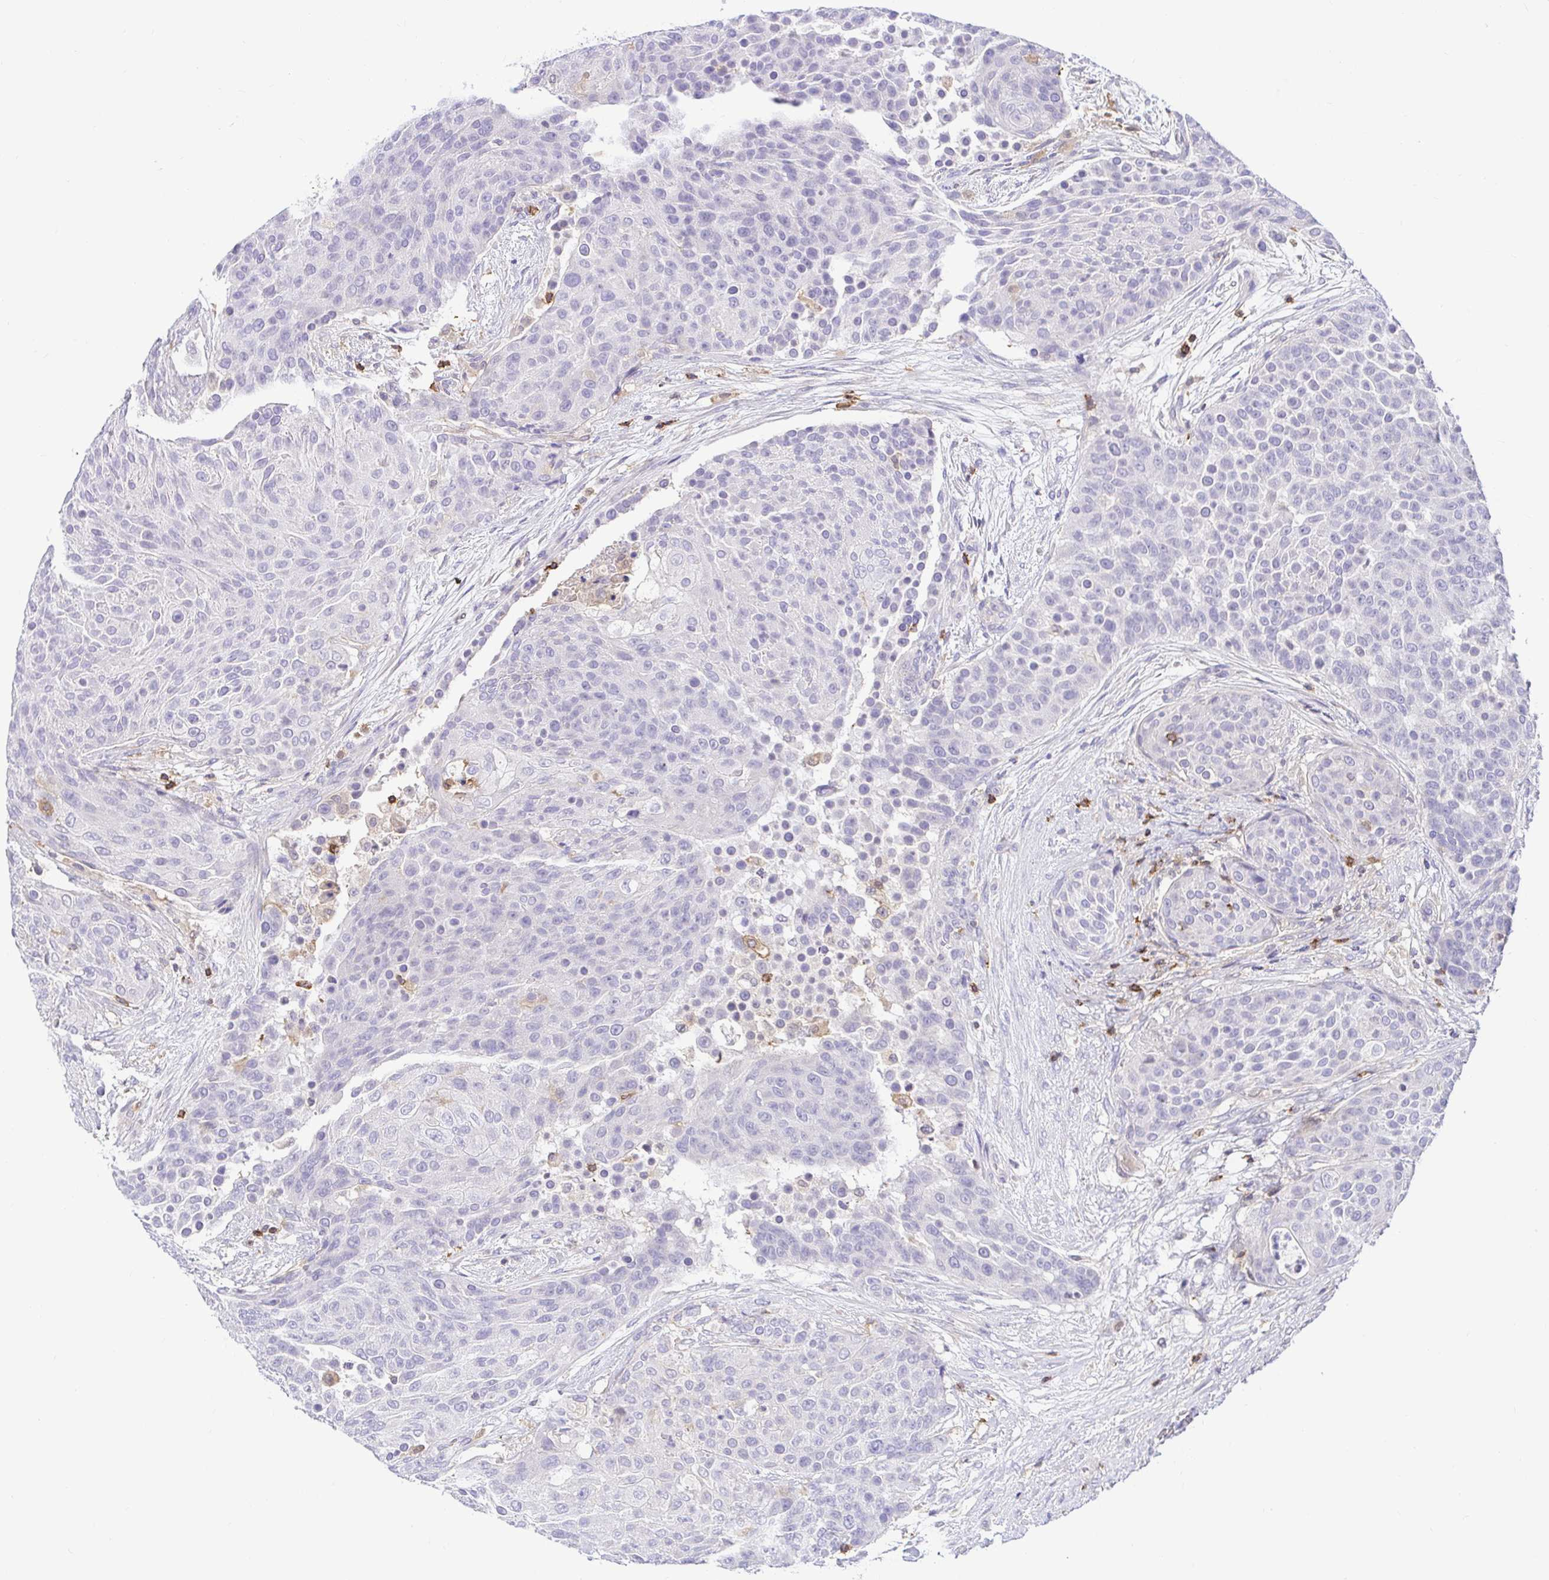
{"staining": {"intensity": "negative", "quantity": "none", "location": "none"}, "tissue": "urothelial cancer", "cell_type": "Tumor cells", "image_type": "cancer", "snomed": [{"axis": "morphology", "description": "Urothelial carcinoma, High grade"}, {"axis": "topography", "description": "Urinary bladder"}], "caption": "Human high-grade urothelial carcinoma stained for a protein using immunohistochemistry (IHC) shows no expression in tumor cells.", "gene": "SKAP1", "patient": {"sex": "female", "age": 63}}